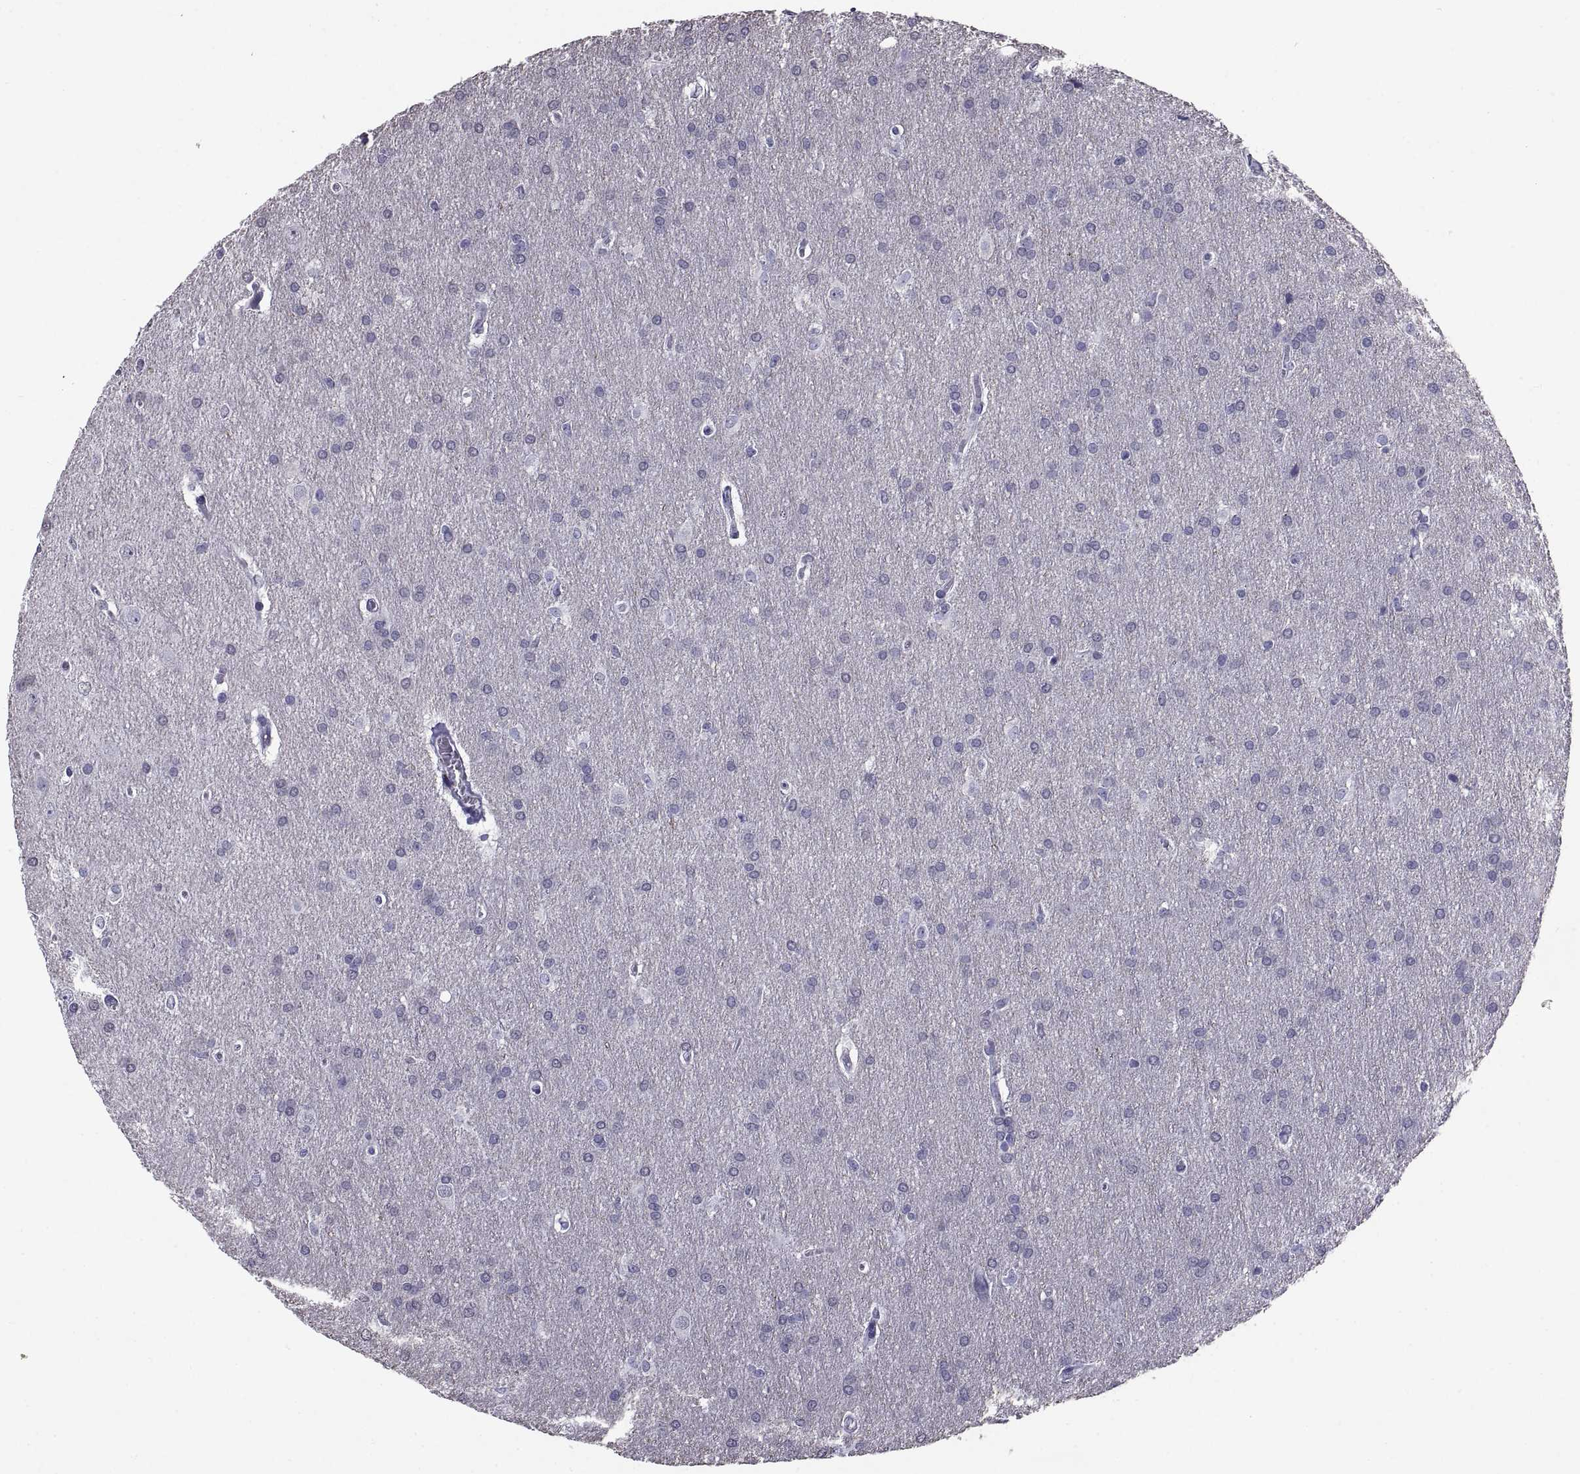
{"staining": {"intensity": "negative", "quantity": "none", "location": "none"}, "tissue": "glioma", "cell_type": "Tumor cells", "image_type": "cancer", "snomed": [{"axis": "morphology", "description": "Glioma, malignant, Low grade"}, {"axis": "topography", "description": "Brain"}], "caption": "DAB immunohistochemical staining of glioma demonstrates no significant positivity in tumor cells.", "gene": "TGFBR3L", "patient": {"sex": "female", "age": 32}}